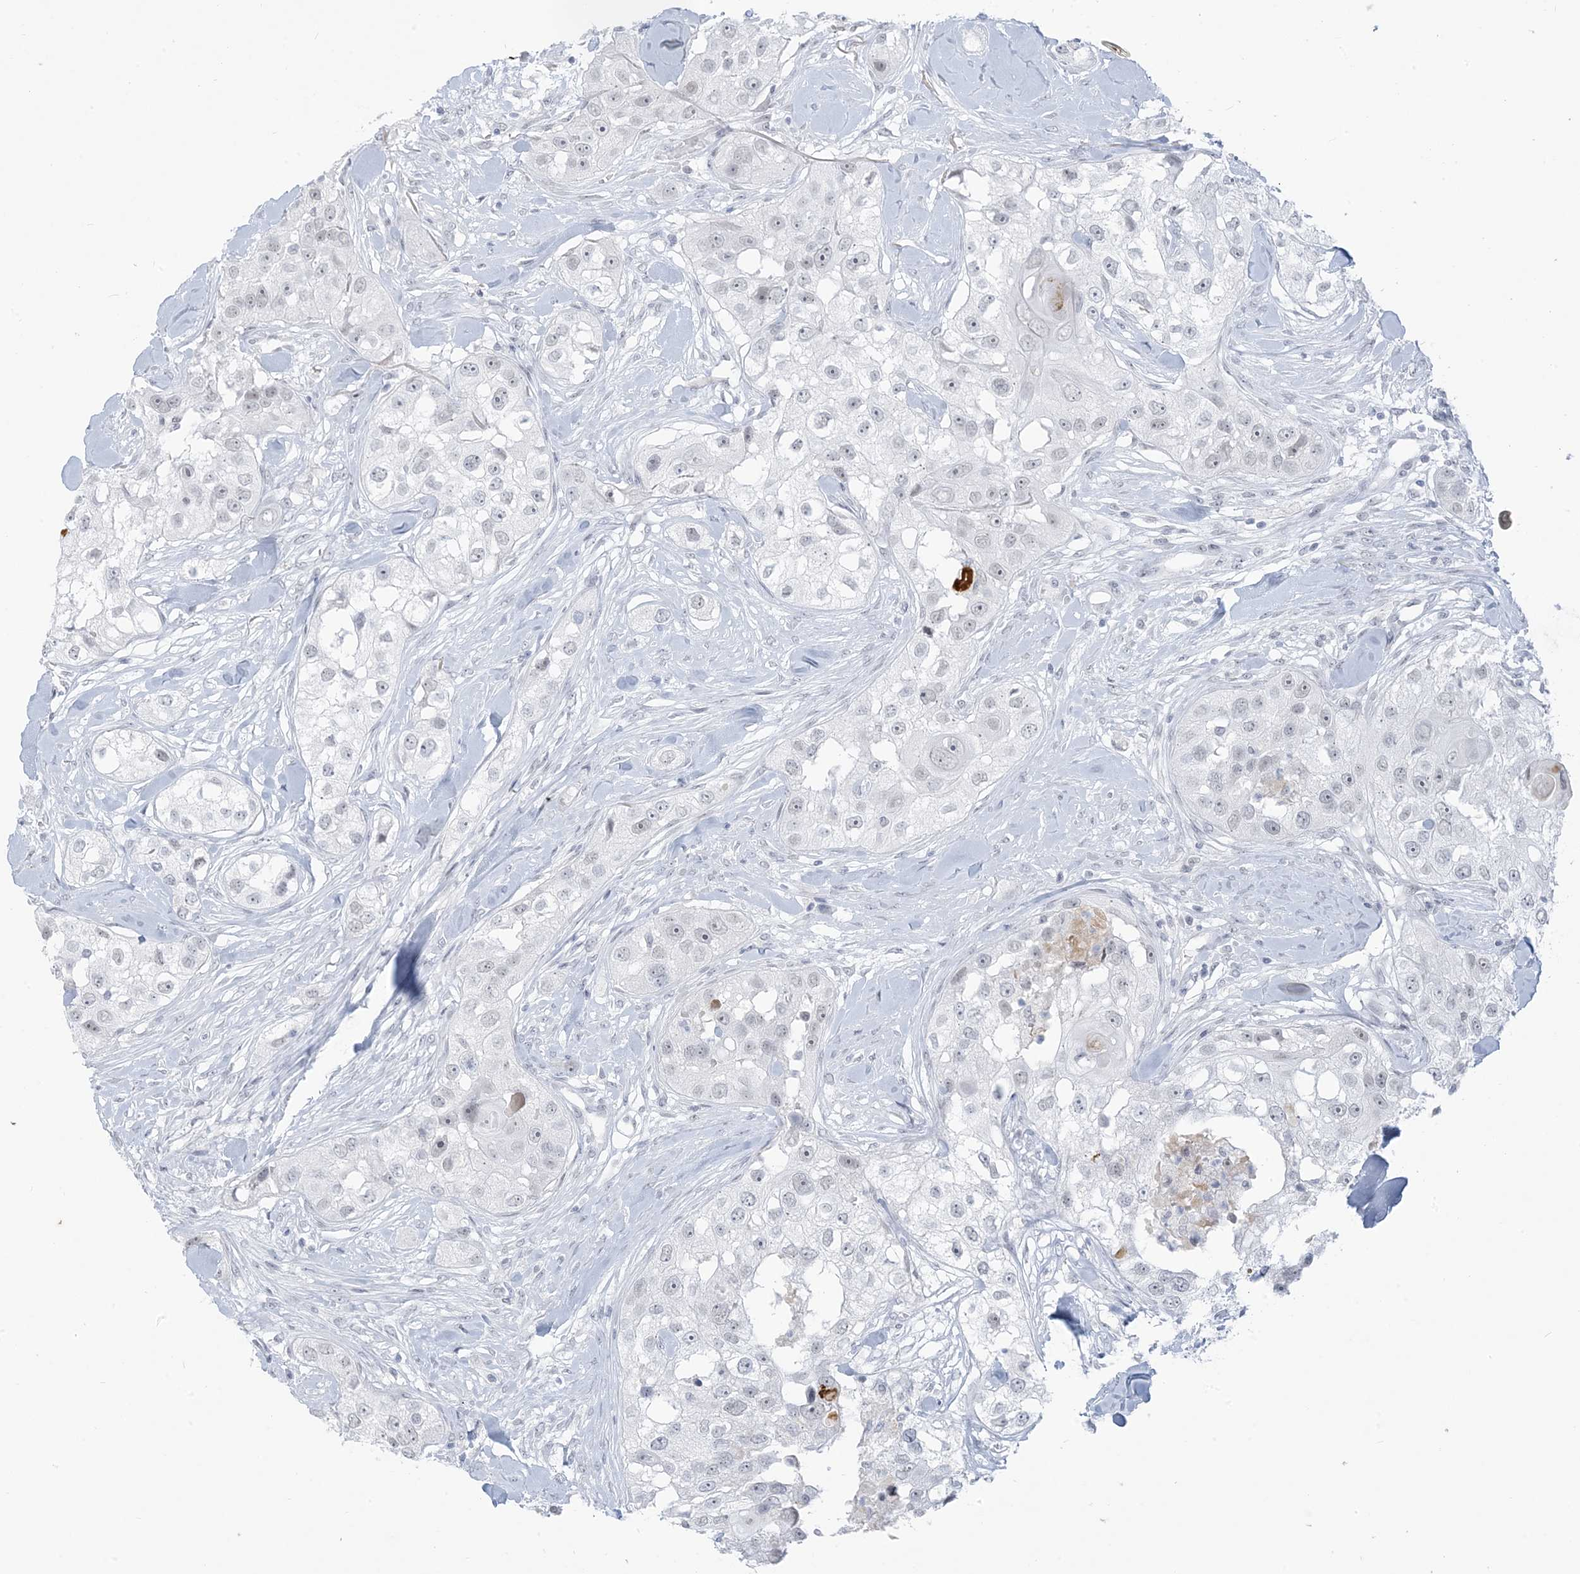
{"staining": {"intensity": "negative", "quantity": "none", "location": "none"}, "tissue": "head and neck cancer", "cell_type": "Tumor cells", "image_type": "cancer", "snomed": [{"axis": "morphology", "description": "Normal tissue, NOS"}, {"axis": "morphology", "description": "Squamous cell carcinoma, NOS"}, {"axis": "topography", "description": "Skeletal muscle"}, {"axis": "topography", "description": "Head-Neck"}], "caption": "An immunohistochemistry (IHC) image of head and neck cancer is shown. There is no staining in tumor cells of head and neck cancer.", "gene": "SCML1", "patient": {"sex": "male", "age": 51}}